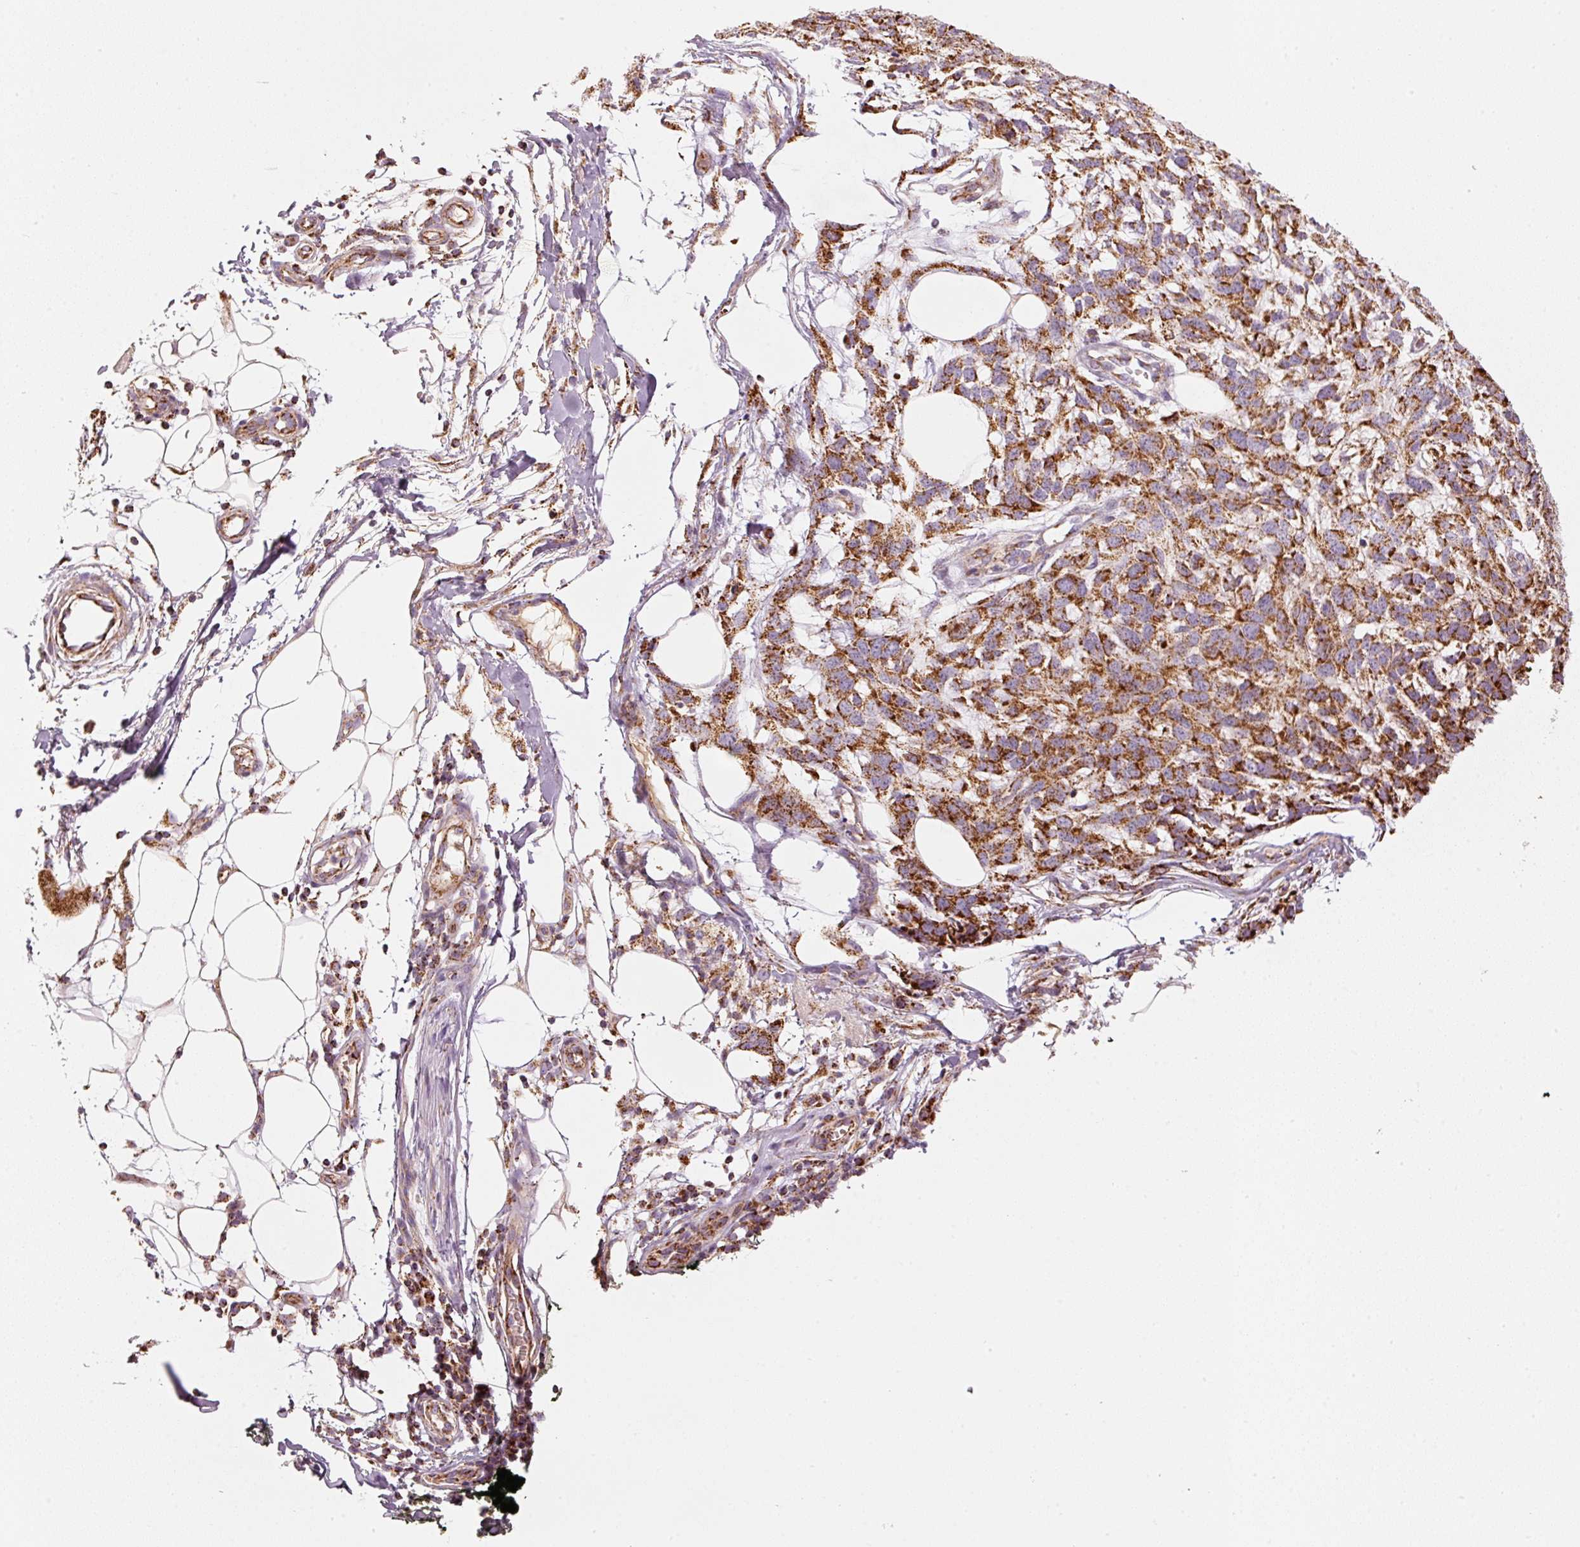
{"staining": {"intensity": "strong", "quantity": ">75%", "location": "cytoplasmic/membranous"}, "tissue": "melanoma", "cell_type": "Tumor cells", "image_type": "cancer", "snomed": [{"axis": "morphology", "description": "Normal morphology"}, {"axis": "morphology", "description": "Malignant melanoma, NOS"}, {"axis": "topography", "description": "Skin"}], "caption": "Protein expression analysis of melanoma reveals strong cytoplasmic/membranous positivity in approximately >75% of tumor cells.", "gene": "C17orf98", "patient": {"sex": "female", "age": 72}}